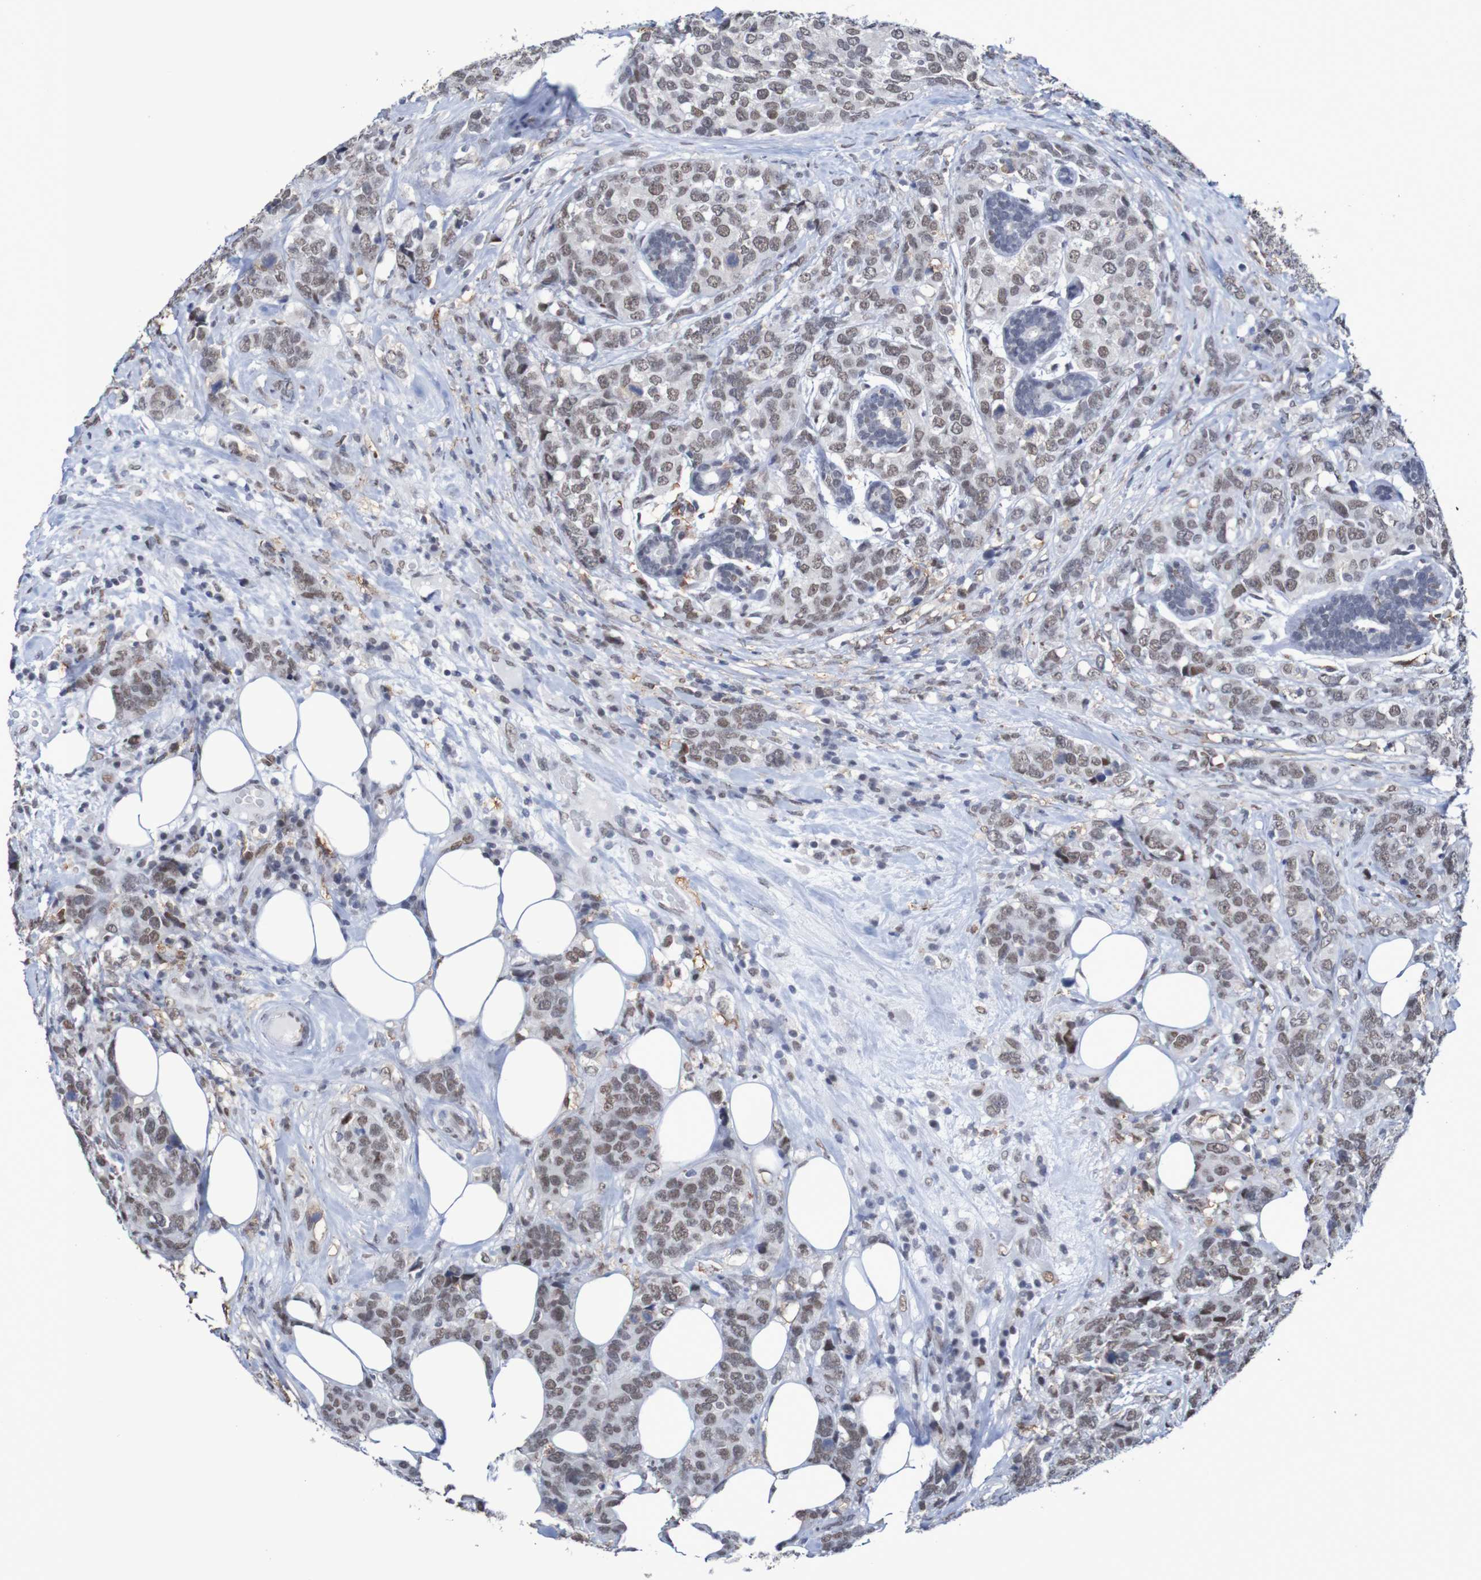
{"staining": {"intensity": "weak", "quantity": ">75%", "location": "nuclear"}, "tissue": "breast cancer", "cell_type": "Tumor cells", "image_type": "cancer", "snomed": [{"axis": "morphology", "description": "Lobular carcinoma"}, {"axis": "topography", "description": "Breast"}], "caption": "Breast lobular carcinoma stained for a protein reveals weak nuclear positivity in tumor cells.", "gene": "MRTFB", "patient": {"sex": "female", "age": 59}}